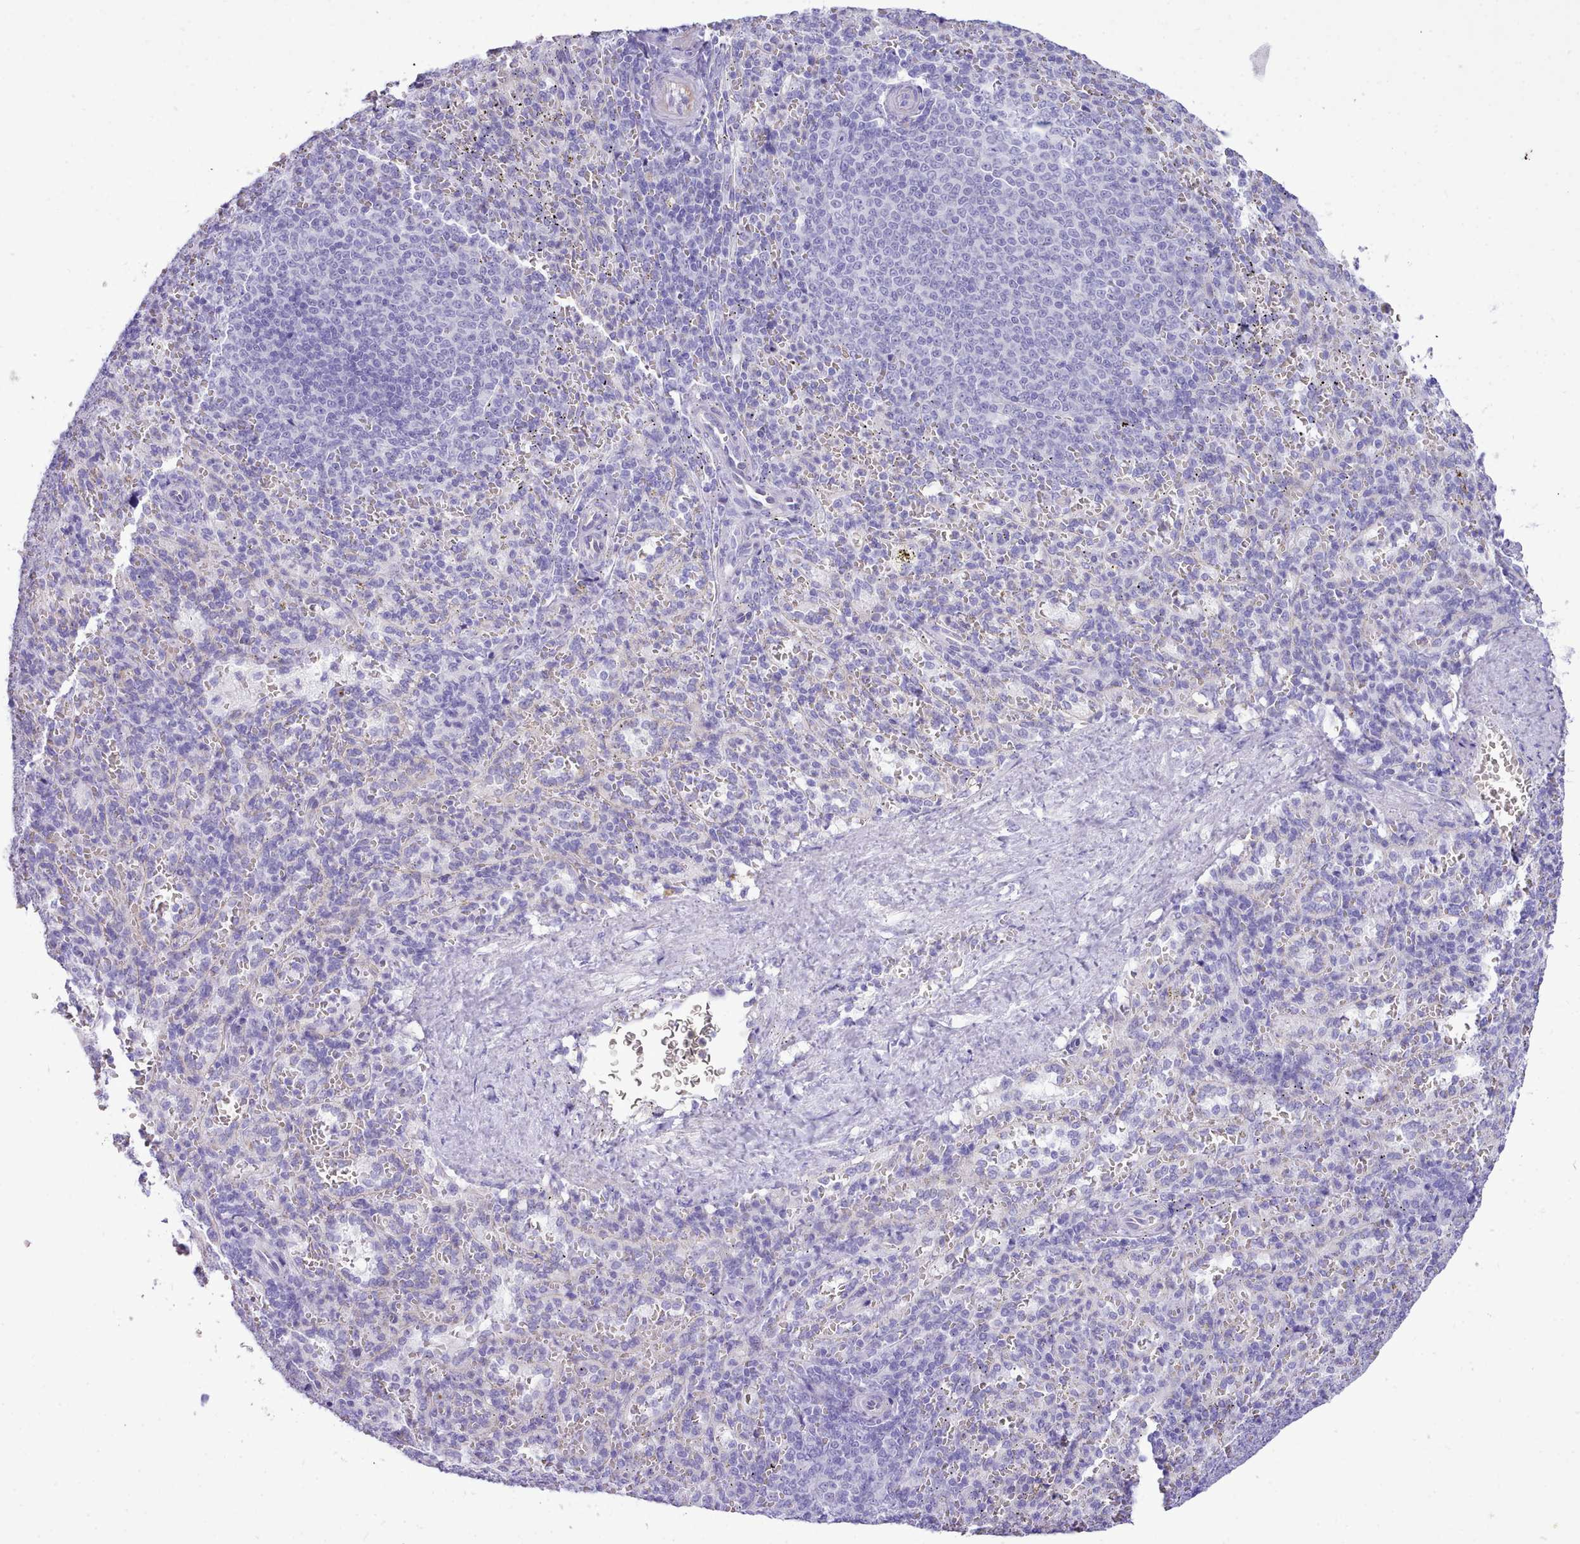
{"staining": {"intensity": "negative", "quantity": "none", "location": "none"}, "tissue": "spleen", "cell_type": "Cells in red pulp", "image_type": "normal", "snomed": [{"axis": "morphology", "description": "Normal tissue, NOS"}, {"axis": "topography", "description": "Spleen"}], "caption": "This photomicrograph is of unremarkable spleen stained with immunohistochemistry to label a protein in brown with the nuclei are counter-stained blue. There is no positivity in cells in red pulp.", "gene": "LRRC37A2", "patient": {"sex": "female", "age": 21}}